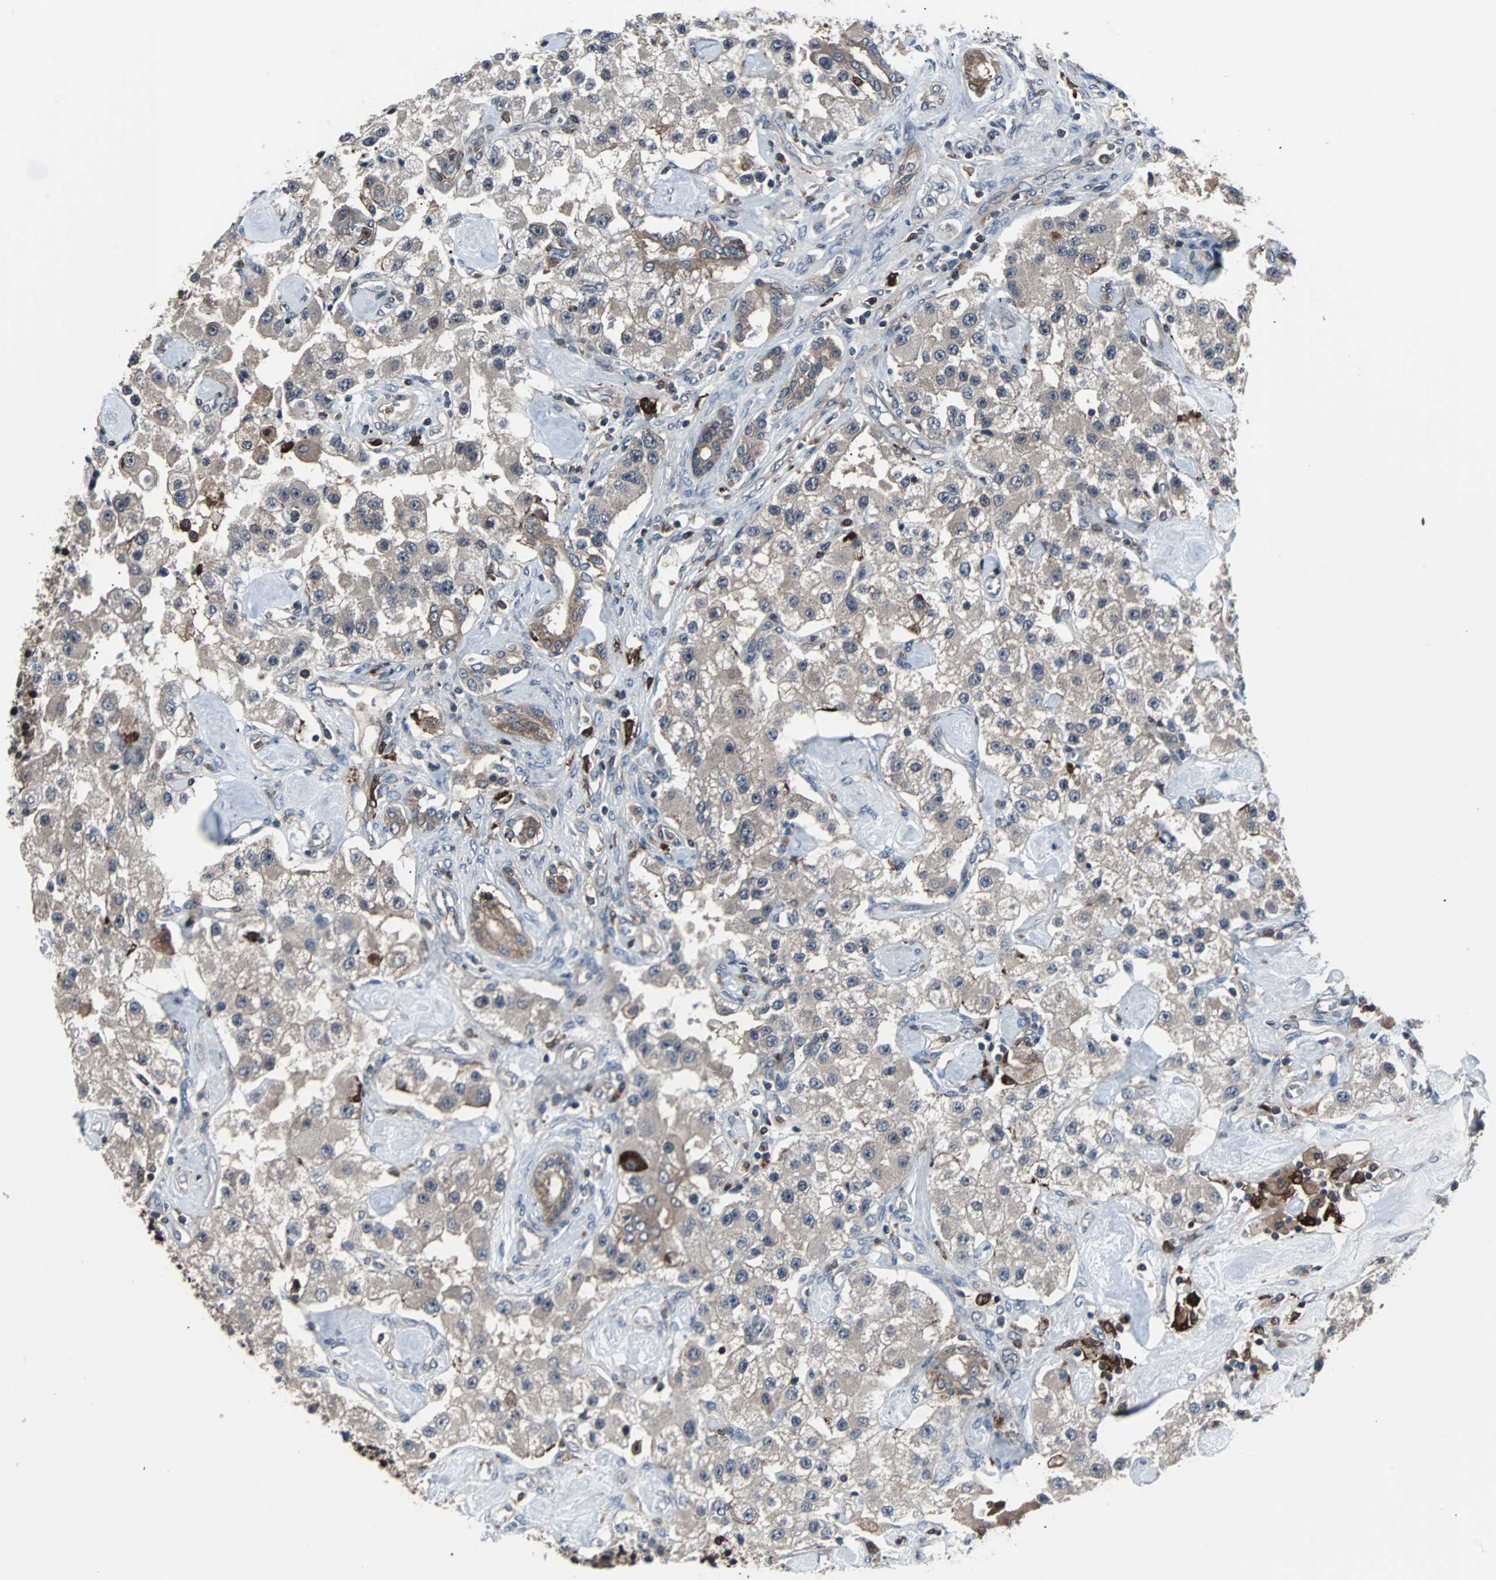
{"staining": {"intensity": "weak", "quantity": ">75%", "location": "cytoplasmic/membranous"}, "tissue": "carcinoid", "cell_type": "Tumor cells", "image_type": "cancer", "snomed": [{"axis": "morphology", "description": "Carcinoid, malignant, NOS"}, {"axis": "topography", "description": "Pancreas"}], "caption": "Immunohistochemical staining of malignant carcinoid demonstrates low levels of weak cytoplasmic/membranous protein staining in approximately >75% of tumor cells. The staining was performed using DAB to visualize the protein expression in brown, while the nuclei were stained in blue with hematoxylin (Magnification: 20x).", "gene": "PAK1", "patient": {"sex": "male", "age": 41}}